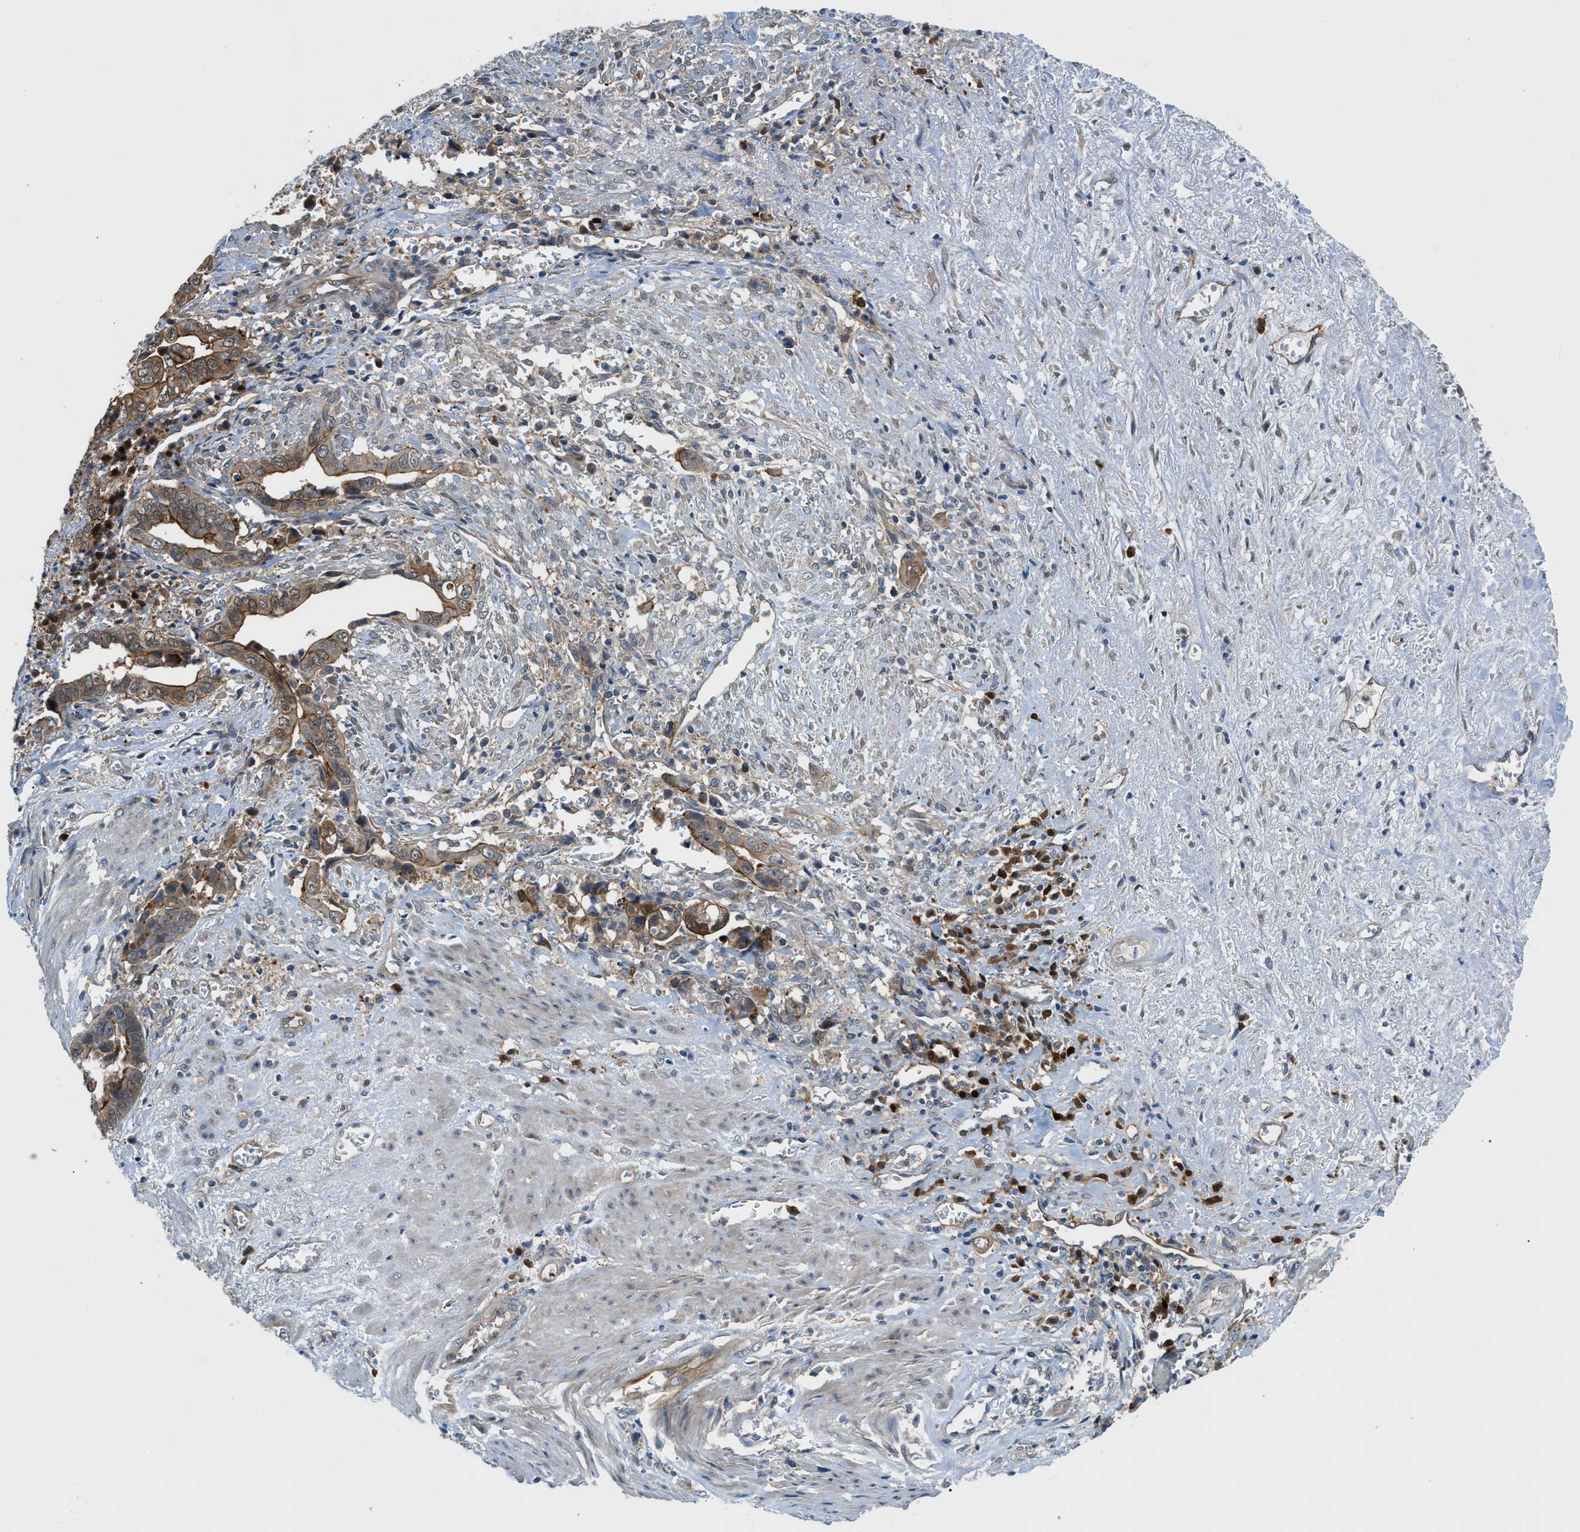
{"staining": {"intensity": "moderate", "quantity": ">75%", "location": "cytoplasmic/membranous"}, "tissue": "liver cancer", "cell_type": "Tumor cells", "image_type": "cancer", "snomed": [{"axis": "morphology", "description": "Cholangiocarcinoma"}, {"axis": "topography", "description": "Liver"}], "caption": "Immunohistochemical staining of human liver cancer (cholangiocarcinoma) demonstrates medium levels of moderate cytoplasmic/membranous protein positivity in approximately >75% of tumor cells.", "gene": "TRAK2", "patient": {"sex": "female", "age": 79}}